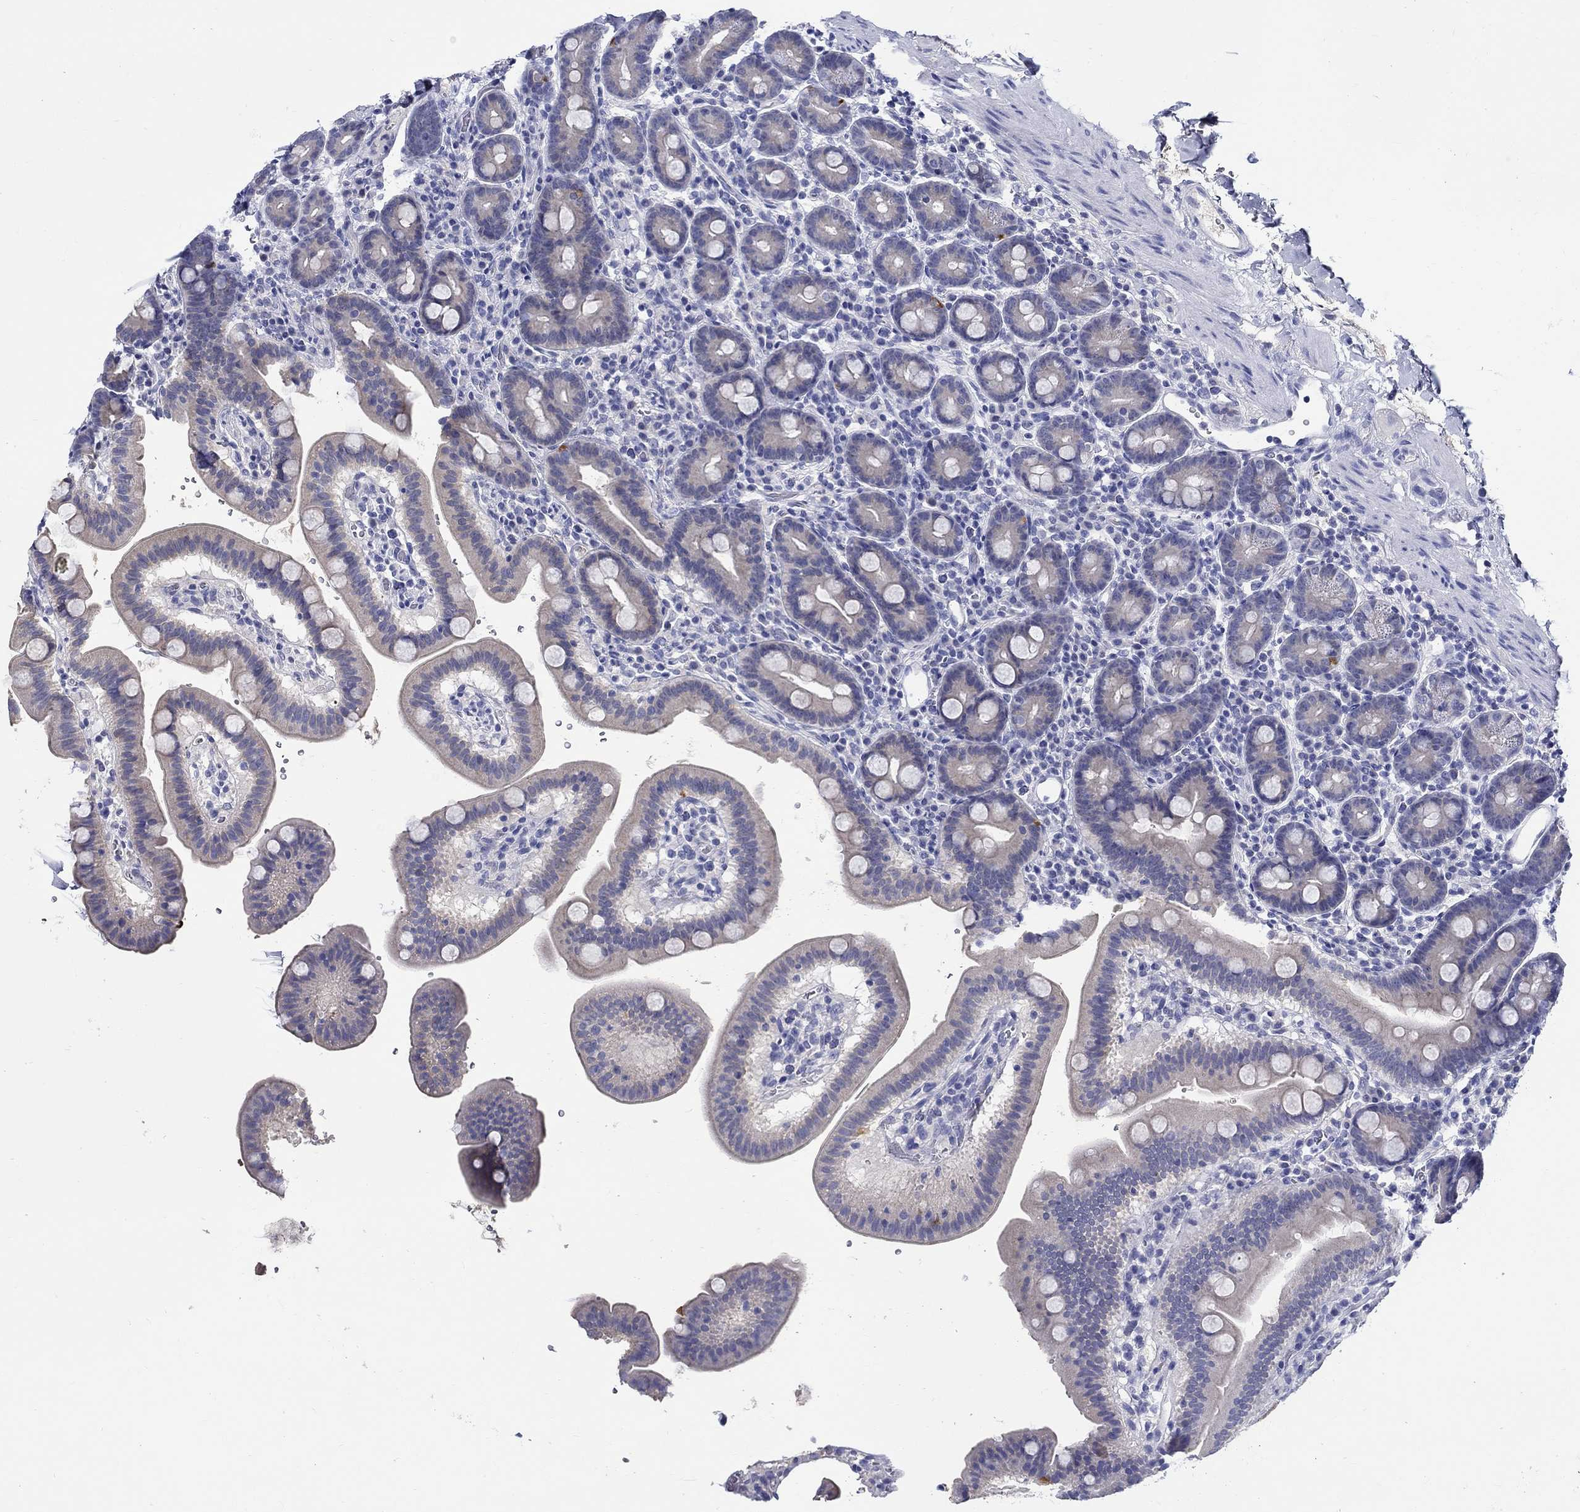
{"staining": {"intensity": "negative", "quantity": "none", "location": "none"}, "tissue": "duodenum", "cell_type": "Glandular cells", "image_type": "normal", "snomed": [{"axis": "morphology", "description": "Normal tissue, NOS"}, {"axis": "topography", "description": "Duodenum"}], "caption": "High power microscopy micrograph of an IHC image of benign duodenum, revealing no significant expression in glandular cells.", "gene": "SLC30A3", "patient": {"sex": "male", "age": 59}}